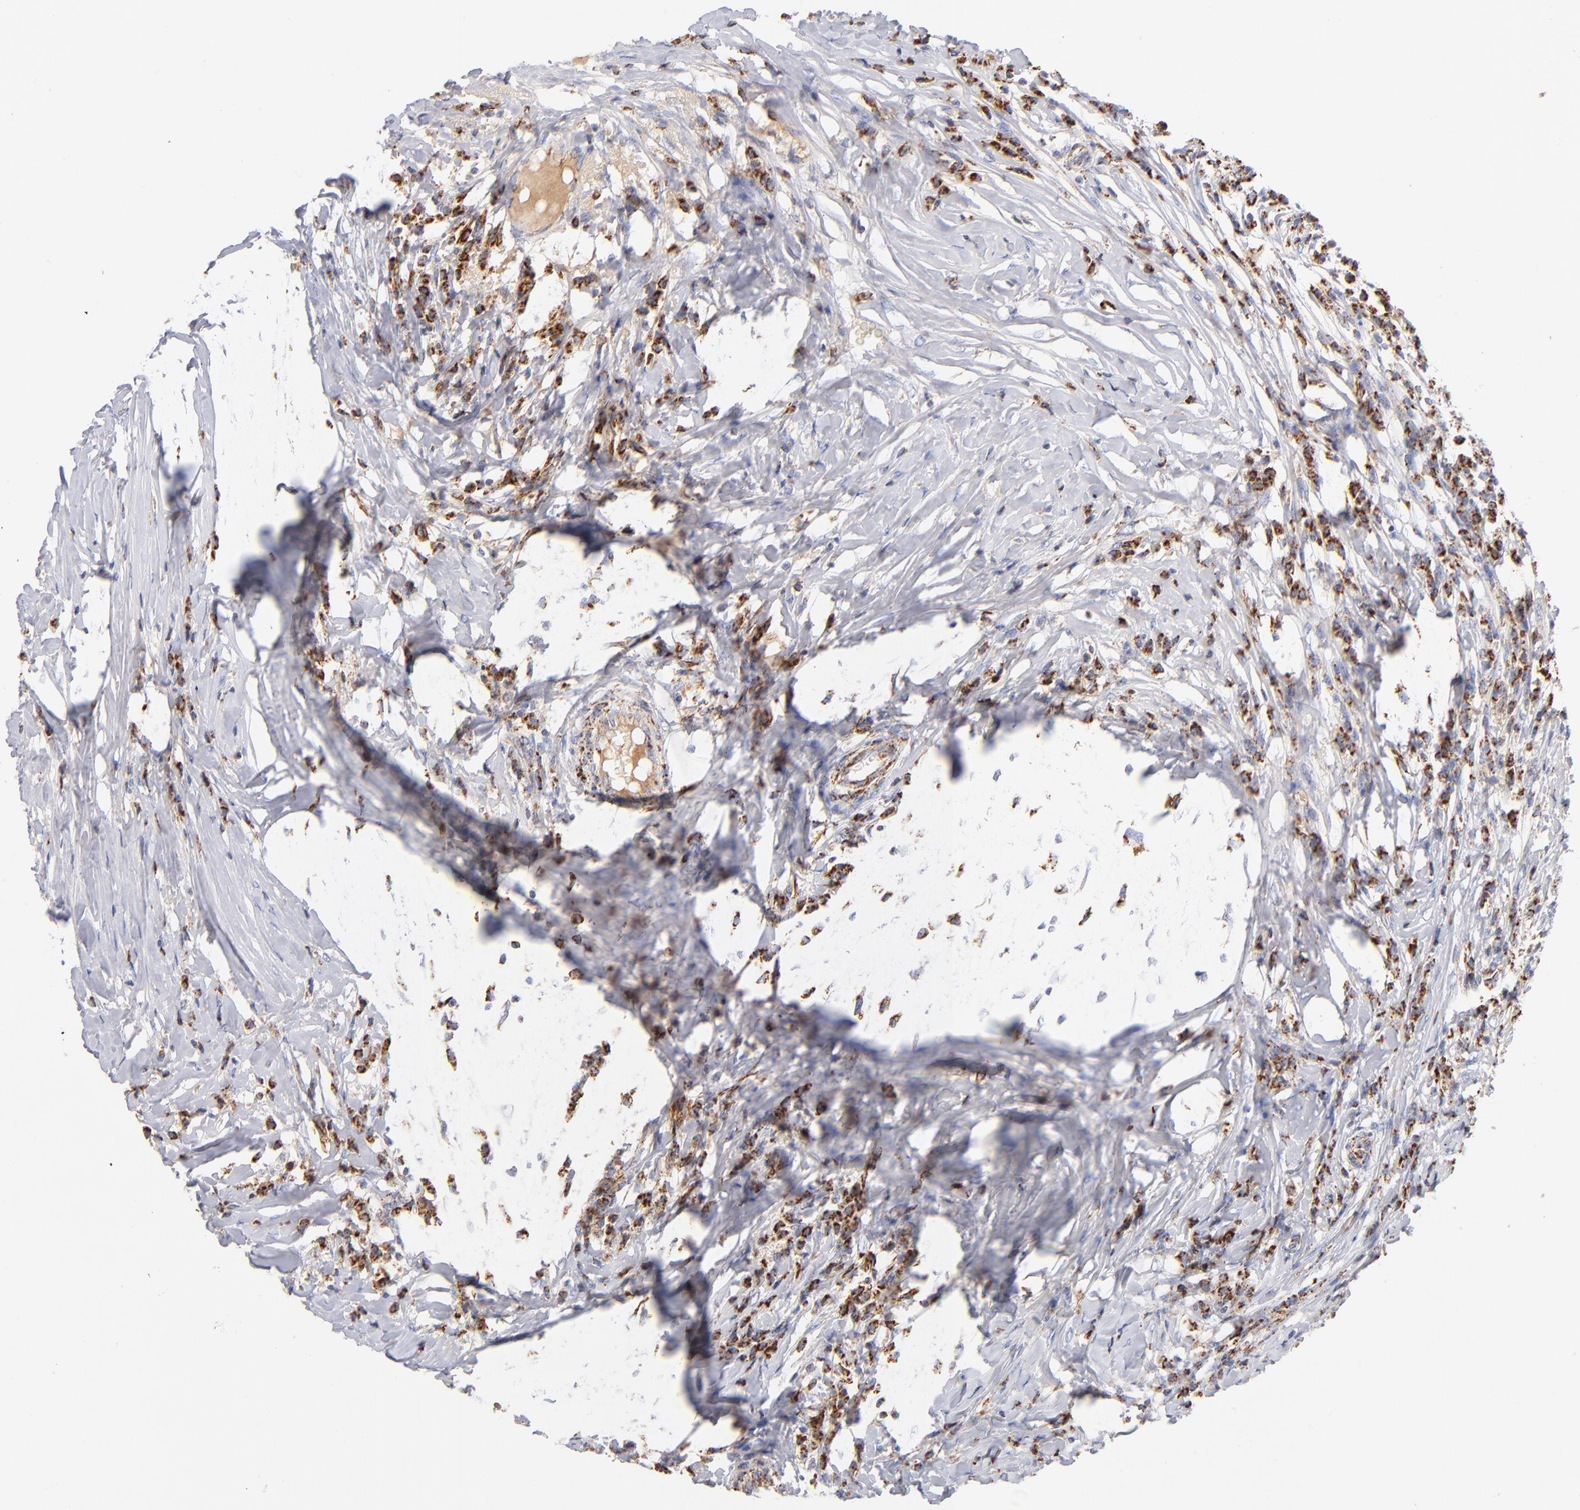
{"staining": {"intensity": "strong", "quantity": ">75%", "location": "cytoplasmic/membranous"}, "tissue": "head and neck cancer", "cell_type": "Tumor cells", "image_type": "cancer", "snomed": [{"axis": "morphology", "description": "Adenocarcinoma, NOS"}, {"axis": "topography", "description": "Salivary gland"}, {"axis": "topography", "description": "Head-Neck"}], "caption": "Immunohistochemistry histopathology image of human adenocarcinoma (head and neck) stained for a protein (brown), which displays high levels of strong cytoplasmic/membranous staining in about >75% of tumor cells.", "gene": "DLAT", "patient": {"sex": "female", "age": 65}}